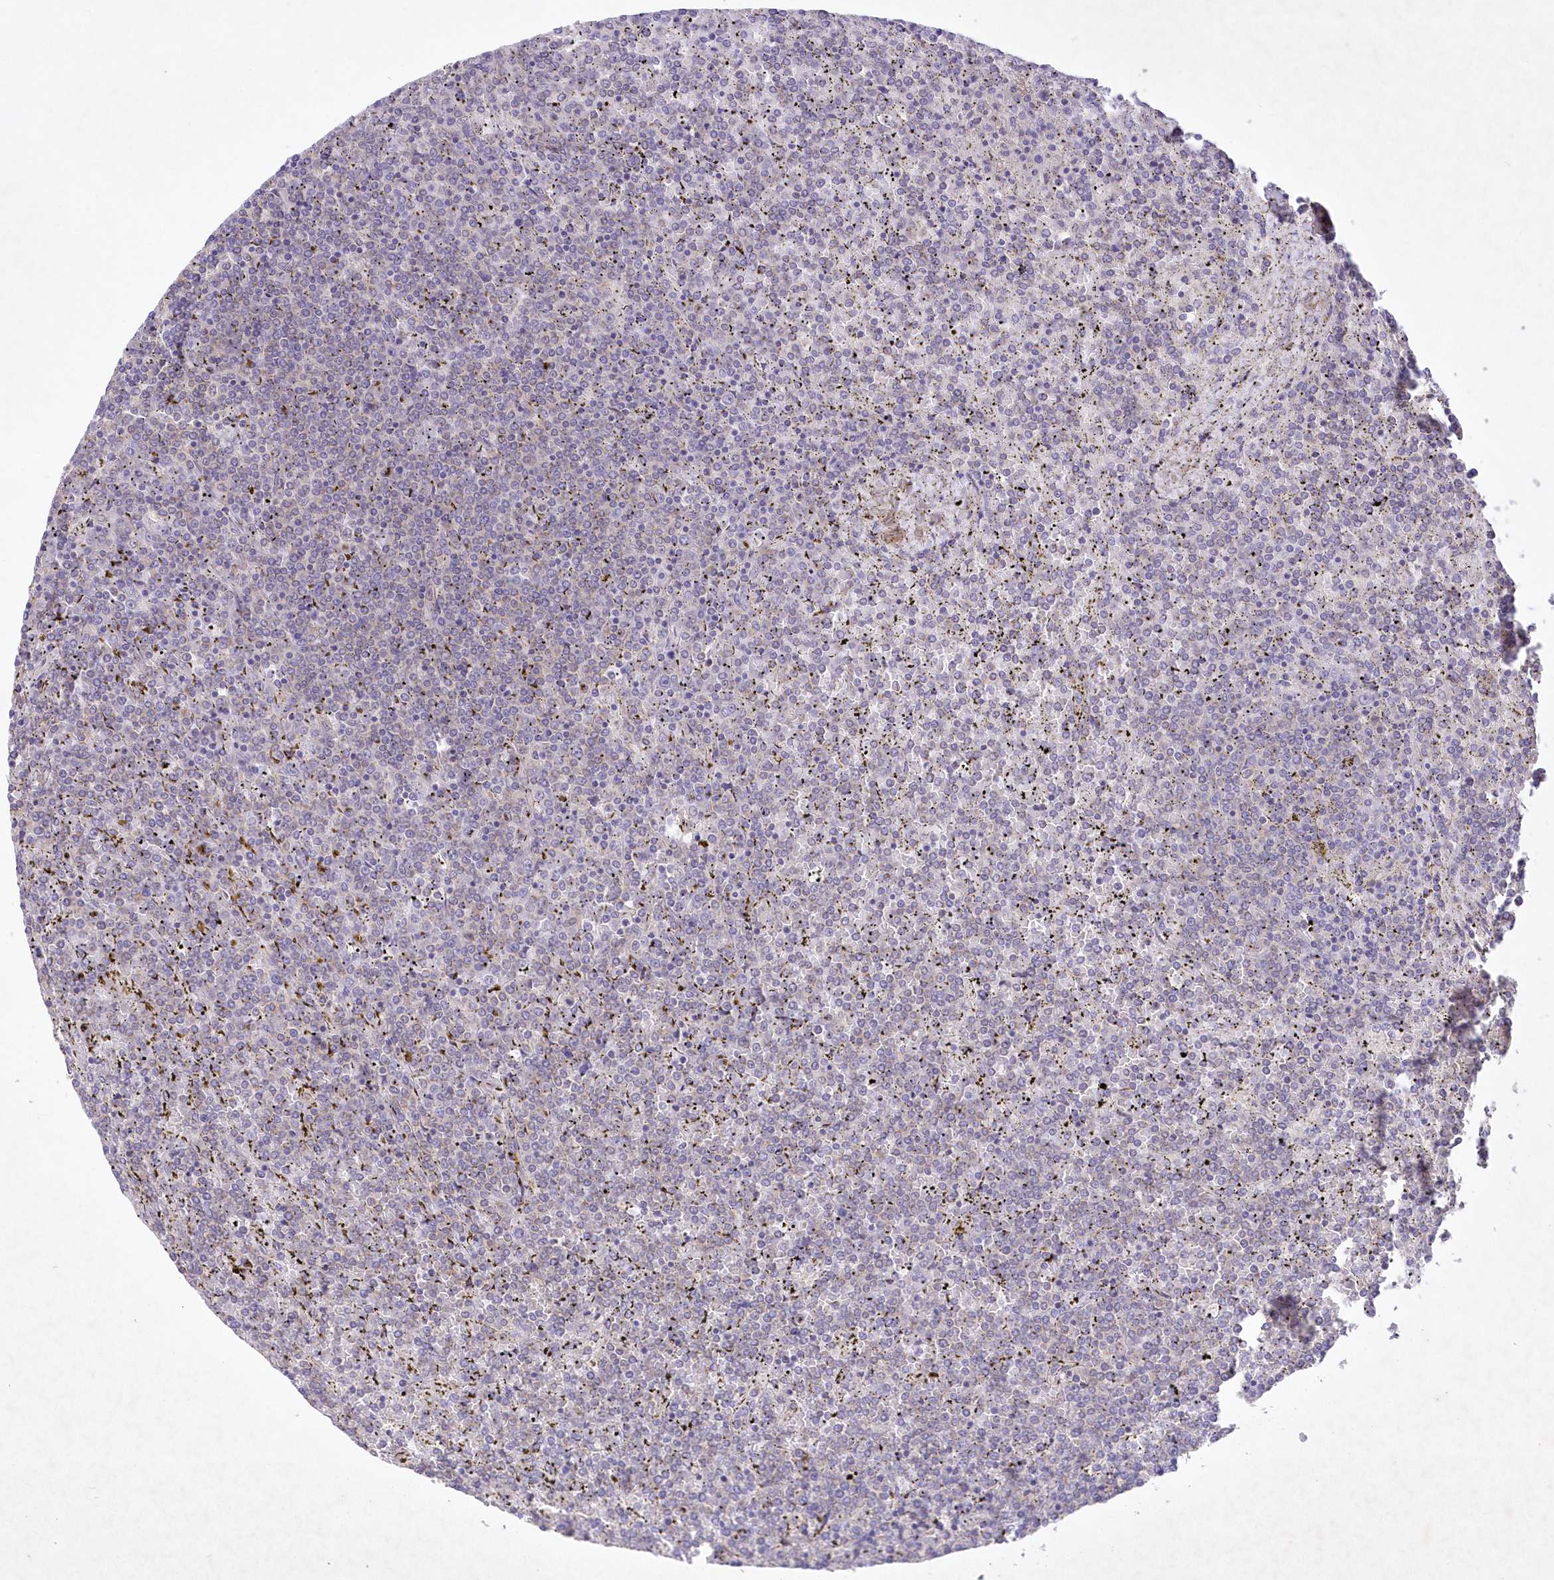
{"staining": {"intensity": "negative", "quantity": "none", "location": "none"}, "tissue": "lymphoma", "cell_type": "Tumor cells", "image_type": "cancer", "snomed": [{"axis": "morphology", "description": "Malignant lymphoma, non-Hodgkin's type, Low grade"}, {"axis": "topography", "description": "Spleen"}], "caption": "The photomicrograph exhibits no significant expression in tumor cells of lymphoma. The staining was performed using DAB to visualize the protein expression in brown, while the nuclei were stained in blue with hematoxylin (Magnification: 20x).", "gene": "ITSN2", "patient": {"sex": "female", "age": 19}}